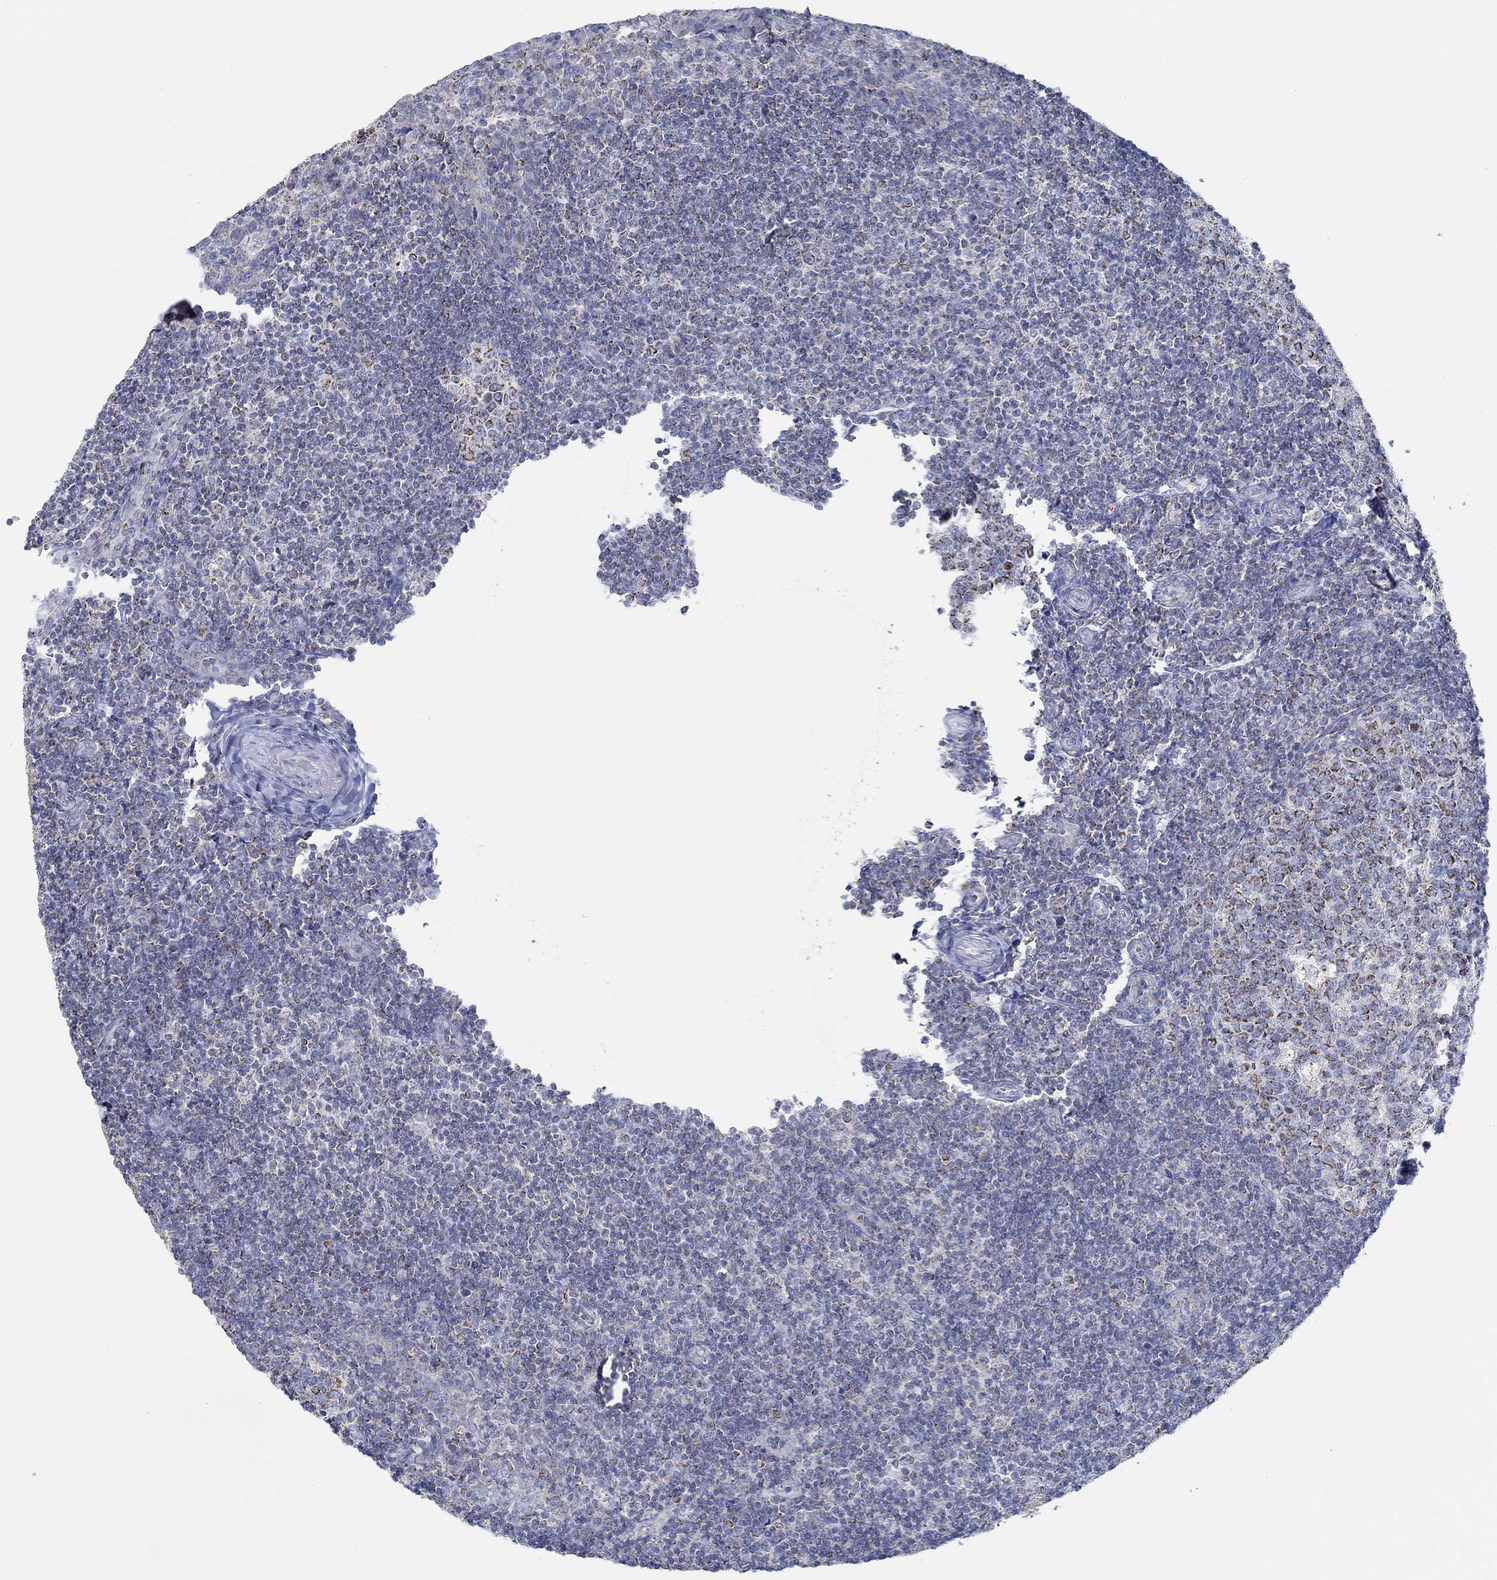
{"staining": {"intensity": "strong", "quantity": "25%-75%", "location": "cytoplasmic/membranous"}, "tissue": "tonsil", "cell_type": "Germinal center cells", "image_type": "normal", "snomed": [{"axis": "morphology", "description": "Normal tissue, NOS"}, {"axis": "topography", "description": "Tonsil"}], "caption": "Immunohistochemical staining of benign tonsil shows high levels of strong cytoplasmic/membranous expression in about 25%-75% of germinal center cells. The staining was performed using DAB (3,3'-diaminobenzidine) to visualize the protein expression in brown, while the nuclei were stained in blue with hematoxylin (Magnification: 20x).", "gene": "GLOD5", "patient": {"sex": "female", "age": 13}}